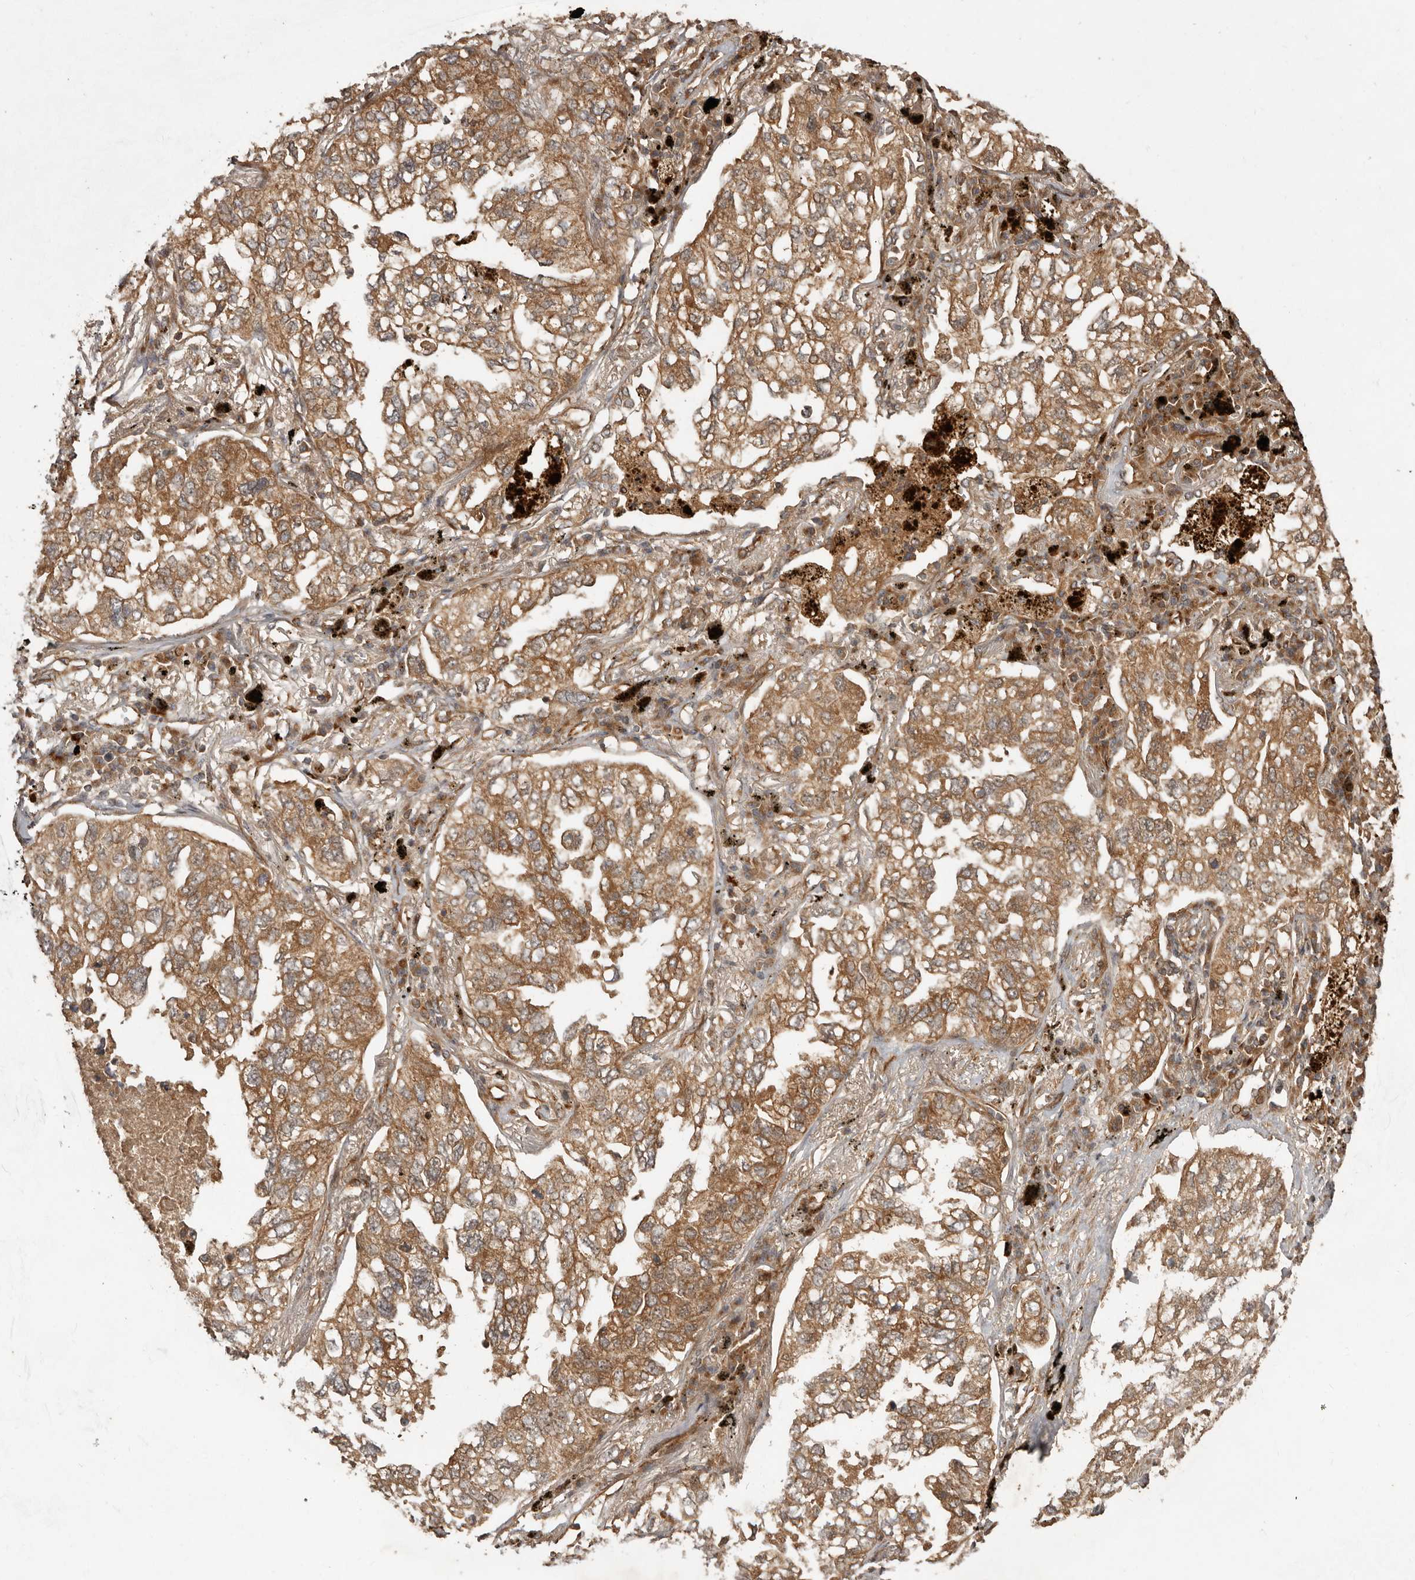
{"staining": {"intensity": "moderate", "quantity": ">75%", "location": "cytoplasmic/membranous"}, "tissue": "lung cancer", "cell_type": "Tumor cells", "image_type": "cancer", "snomed": [{"axis": "morphology", "description": "Adenocarcinoma, NOS"}, {"axis": "topography", "description": "Lung"}], "caption": "An IHC micrograph of neoplastic tissue is shown. Protein staining in brown labels moderate cytoplasmic/membranous positivity in lung cancer within tumor cells.", "gene": "STK36", "patient": {"sex": "male", "age": 65}}